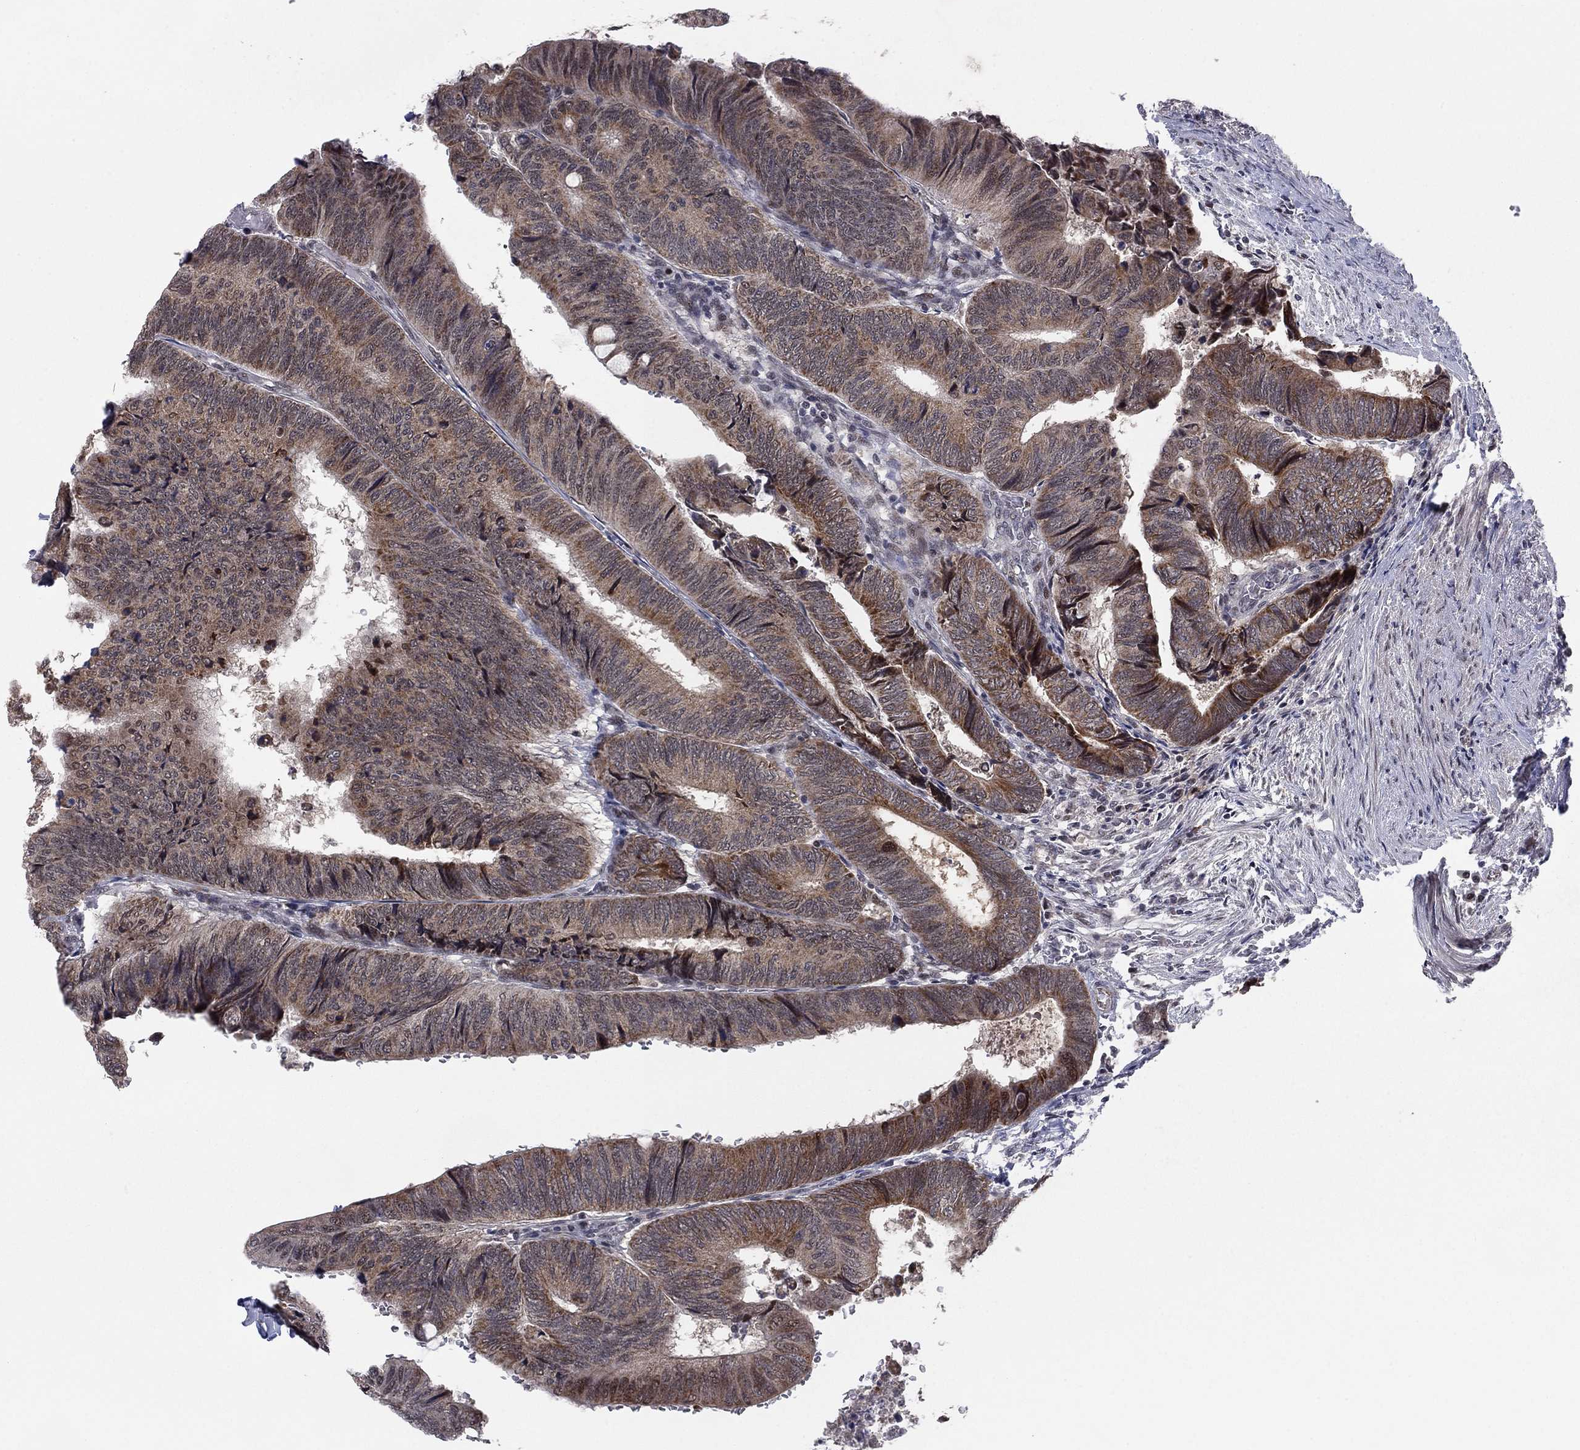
{"staining": {"intensity": "moderate", "quantity": ">75%", "location": "cytoplasmic/membranous"}, "tissue": "colorectal cancer", "cell_type": "Tumor cells", "image_type": "cancer", "snomed": [{"axis": "morphology", "description": "Normal tissue, NOS"}, {"axis": "morphology", "description": "Adenocarcinoma, NOS"}, {"axis": "topography", "description": "Rectum"}, {"axis": "topography", "description": "Peripheral nerve tissue"}], "caption": "Colorectal cancer stained for a protein (brown) displays moderate cytoplasmic/membranous positive staining in about >75% of tumor cells.", "gene": "ZNF395", "patient": {"sex": "male", "age": 92}}